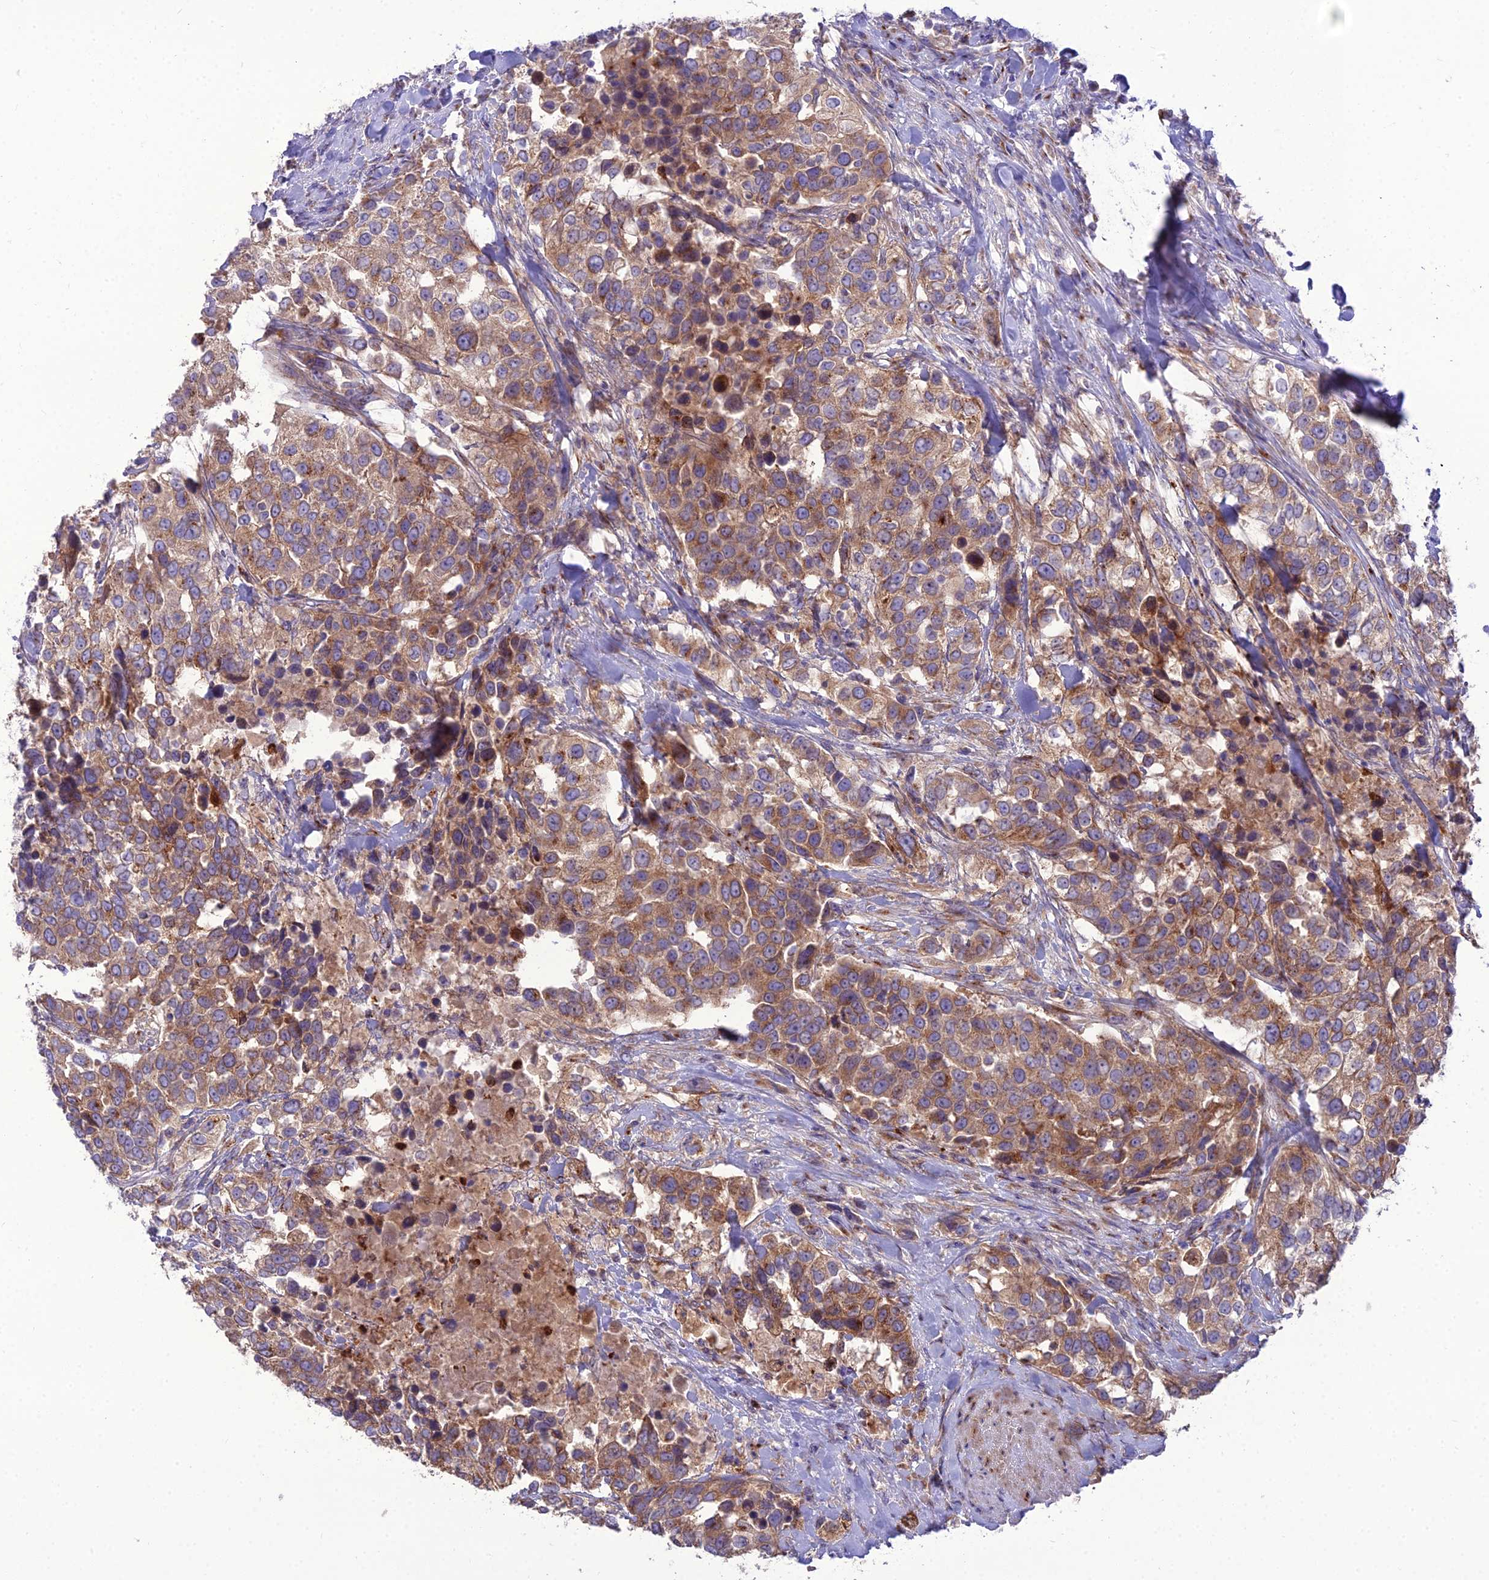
{"staining": {"intensity": "moderate", "quantity": ">75%", "location": "cytoplasmic/membranous"}, "tissue": "urothelial cancer", "cell_type": "Tumor cells", "image_type": "cancer", "snomed": [{"axis": "morphology", "description": "Urothelial carcinoma, High grade"}, {"axis": "topography", "description": "Urinary bladder"}], "caption": "Immunohistochemical staining of urothelial cancer reveals moderate cytoplasmic/membranous protein expression in about >75% of tumor cells.", "gene": "SPRYD7", "patient": {"sex": "female", "age": 80}}